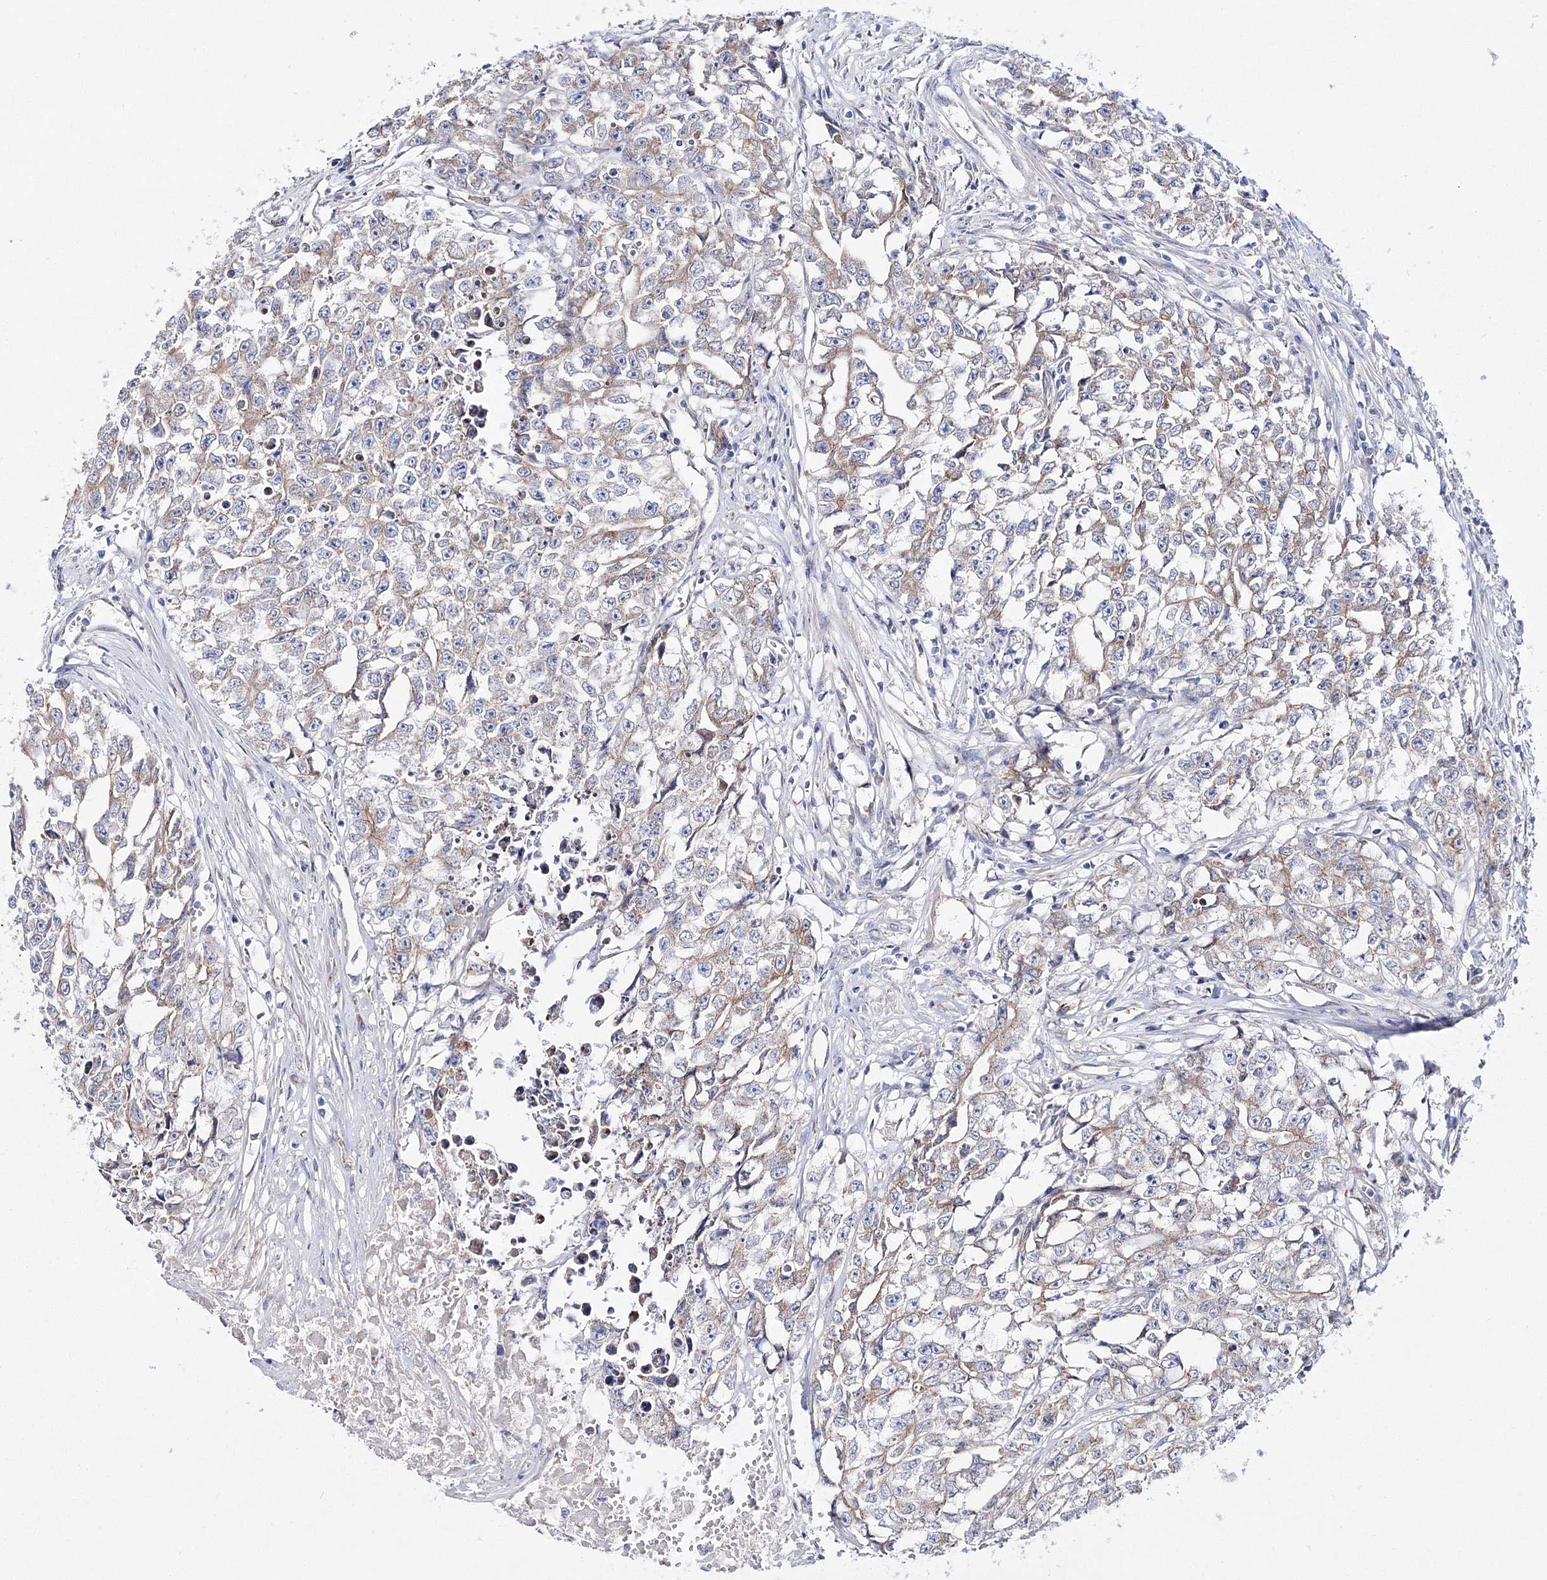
{"staining": {"intensity": "weak", "quantity": "25%-75%", "location": "cytoplasmic/membranous"}, "tissue": "testis cancer", "cell_type": "Tumor cells", "image_type": "cancer", "snomed": [{"axis": "morphology", "description": "Seminoma, NOS"}, {"axis": "morphology", "description": "Carcinoma, Embryonal, NOS"}, {"axis": "topography", "description": "Testis"}], "caption": "Weak cytoplasmic/membranous positivity is seen in approximately 25%-75% of tumor cells in testis cancer. The protein is stained brown, and the nuclei are stained in blue (DAB IHC with brightfield microscopy, high magnification).", "gene": "ARHGAP32", "patient": {"sex": "male", "age": 43}}